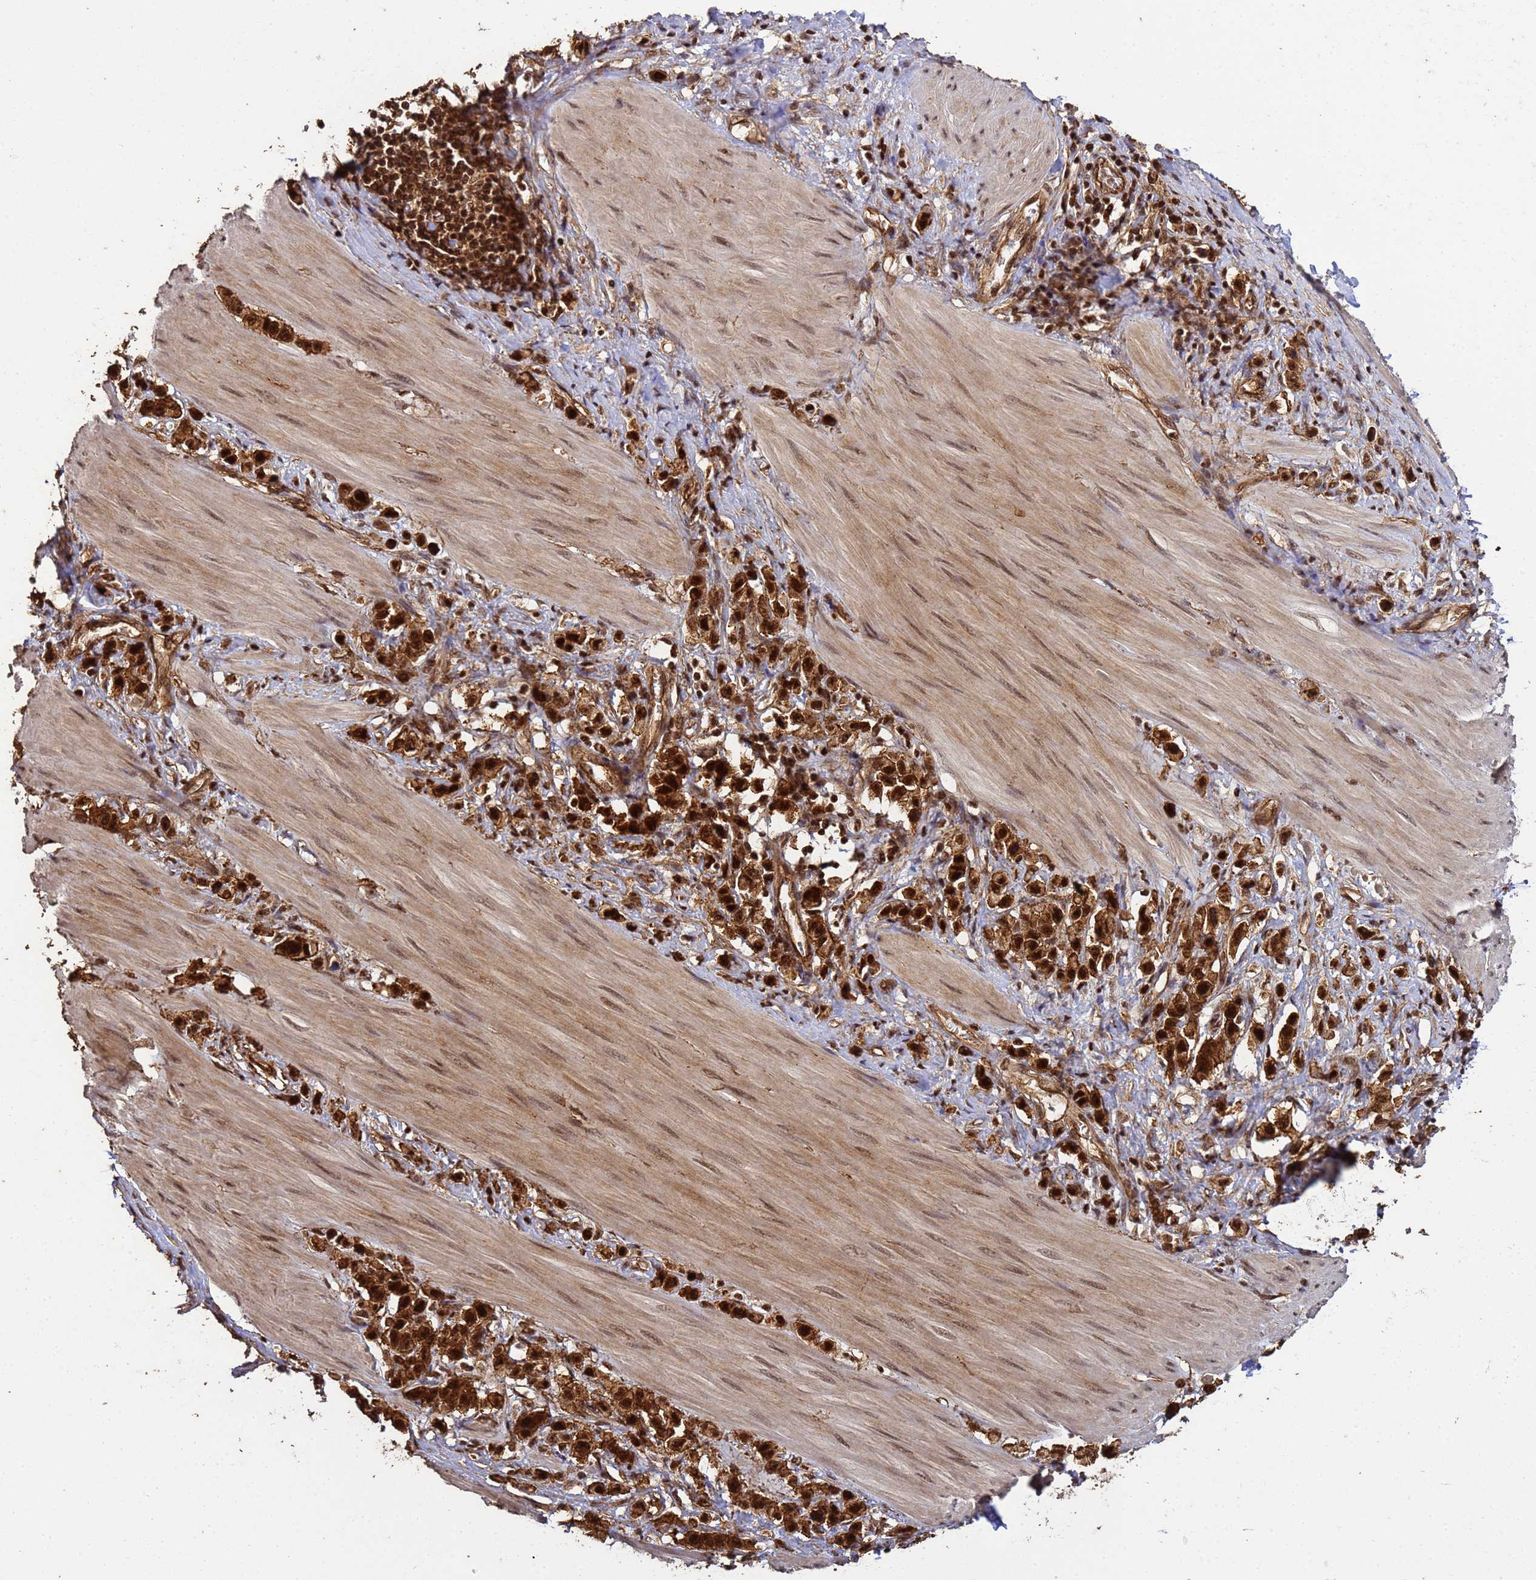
{"staining": {"intensity": "strong", "quantity": ">75%", "location": "cytoplasmic/membranous,nuclear"}, "tissue": "stomach cancer", "cell_type": "Tumor cells", "image_type": "cancer", "snomed": [{"axis": "morphology", "description": "Adenocarcinoma, NOS"}, {"axis": "topography", "description": "Stomach"}], "caption": "Immunohistochemistry micrograph of human stomach cancer stained for a protein (brown), which shows high levels of strong cytoplasmic/membranous and nuclear staining in approximately >75% of tumor cells.", "gene": "SYF2", "patient": {"sex": "female", "age": 65}}